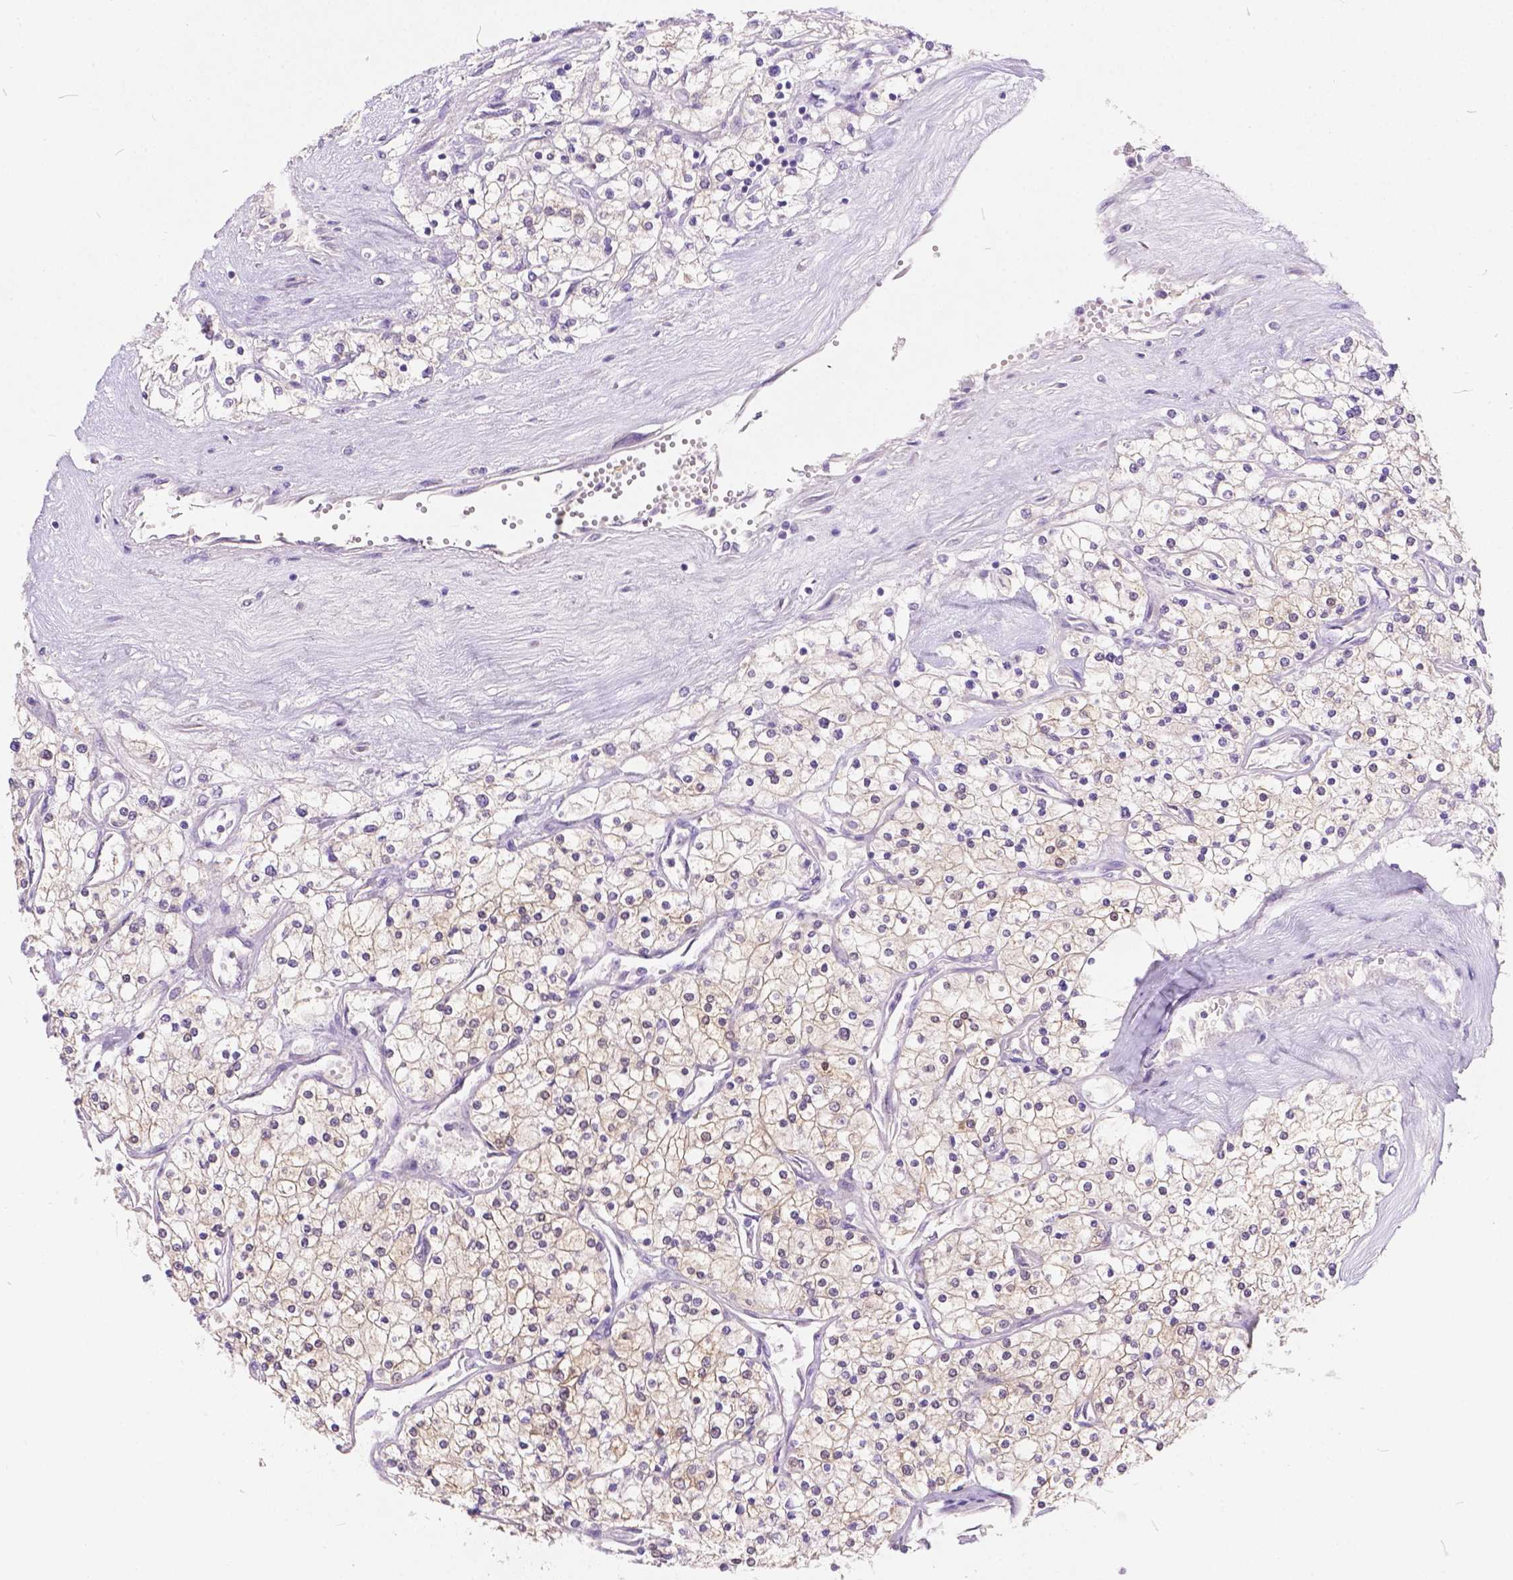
{"staining": {"intensity": "negative", "quantity": "none", "location": "none"}, "tissue": "renal cancer", "cell_type": "Tumor cells", "image_type": "cancer", "snomed": [{"axis": "morphology", "description": "Adenocarcinoma, NOS"}, {"axis": "topography", "description": "Kidney"}], "caption": "DAB immunohistochemical staining of human renal adenocarcinoma displays no significant staining in tumor cells.", "gene": "PEX11G", "patient": {"sex": "male", "age": 80}}